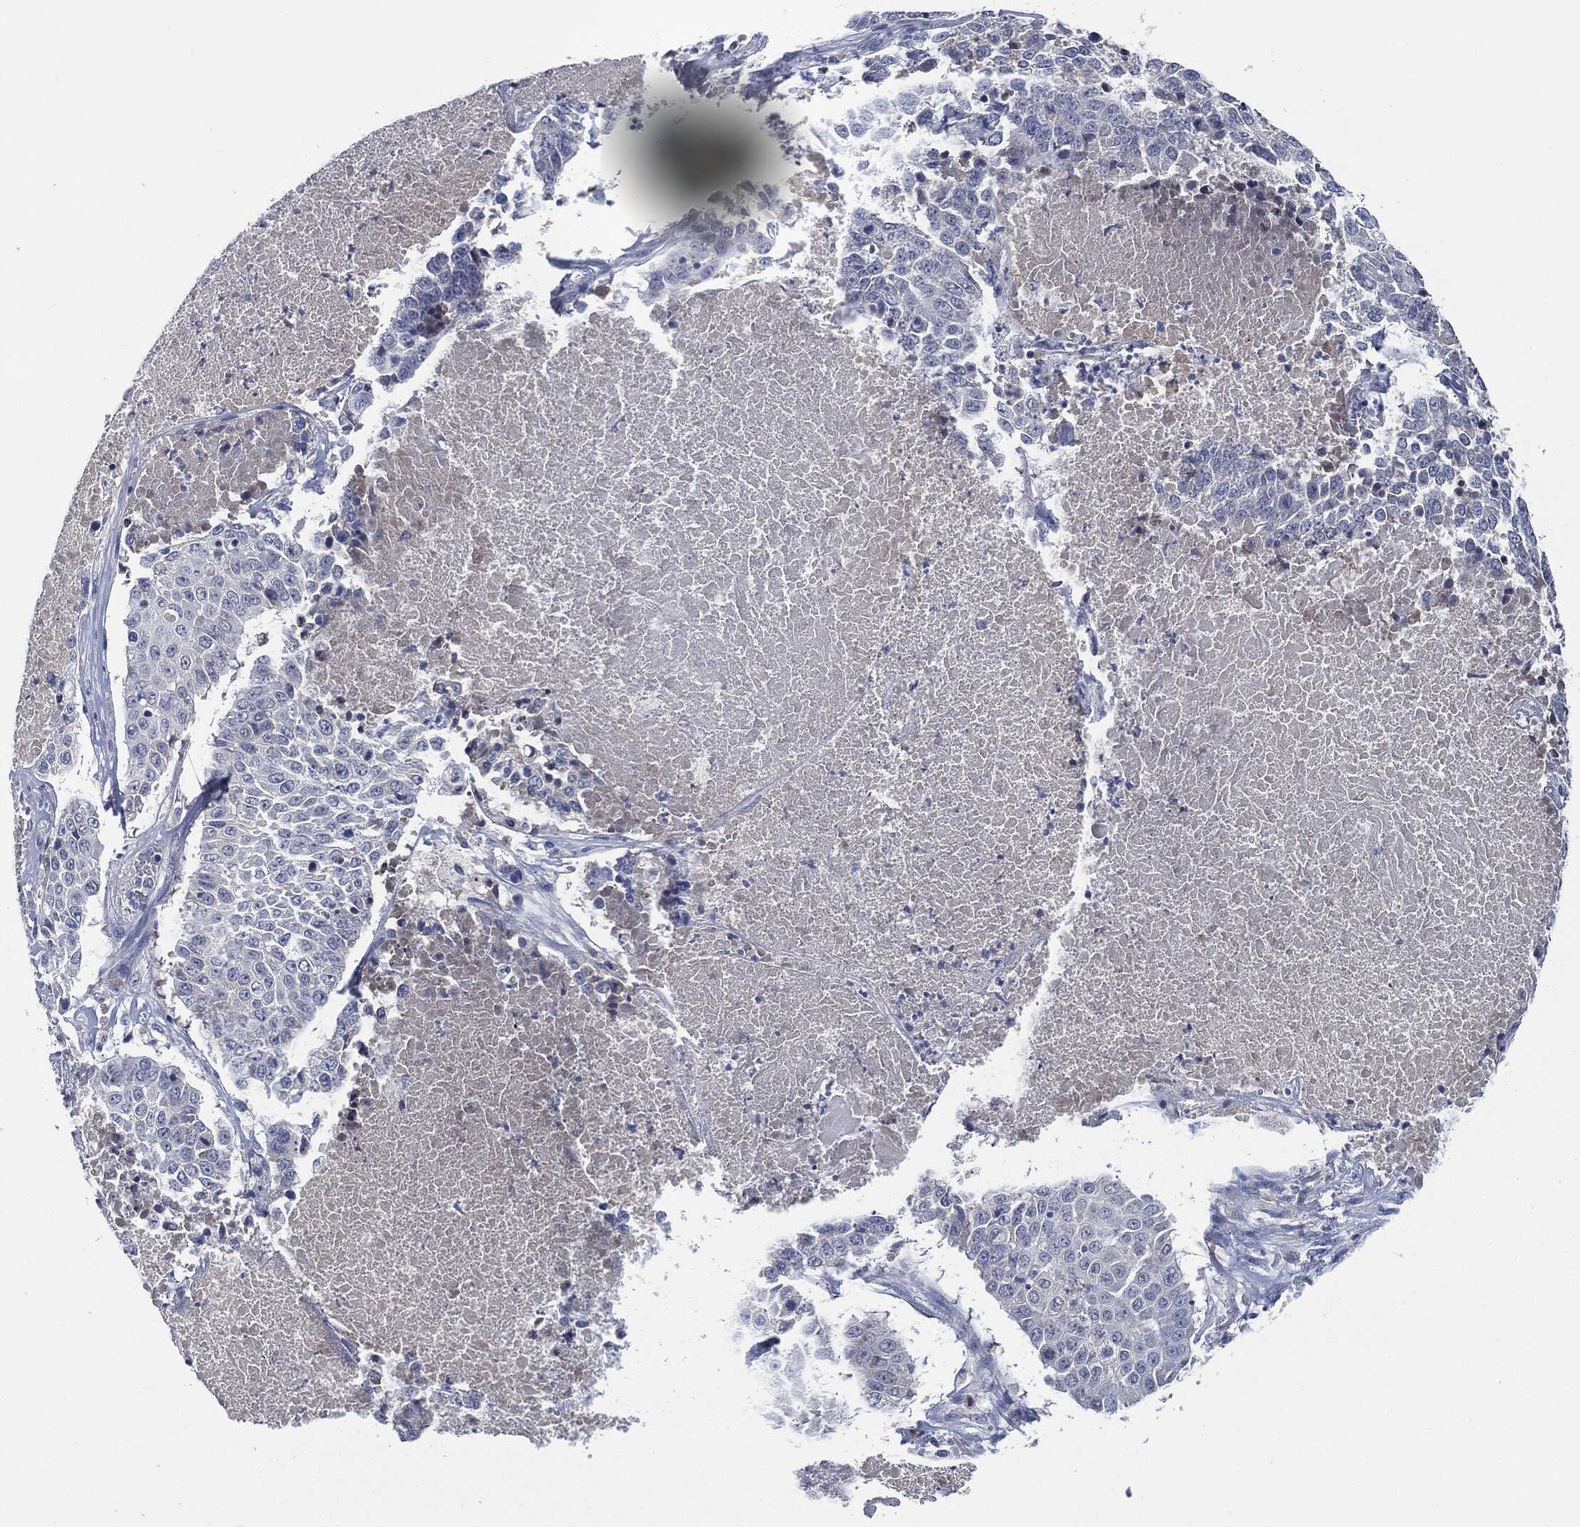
{"staining": {"intensity": "negative", "quantity": "none", "location": "none"}, "tissue": "lung cancer", "cell_type": "Tumor cells", "image_type": "cancer", "snomed": [{"axis": "morphology", "description": "Squamous cell carcinoma, NOS"}, {"axis": "topography", "description": "Lung"}], "caption": "Tumor cells show no significant protein positivity in lung squamous cell carcinoma.", "gene": "IL2RG", "patient": {"sex": "male", "age": 64}}